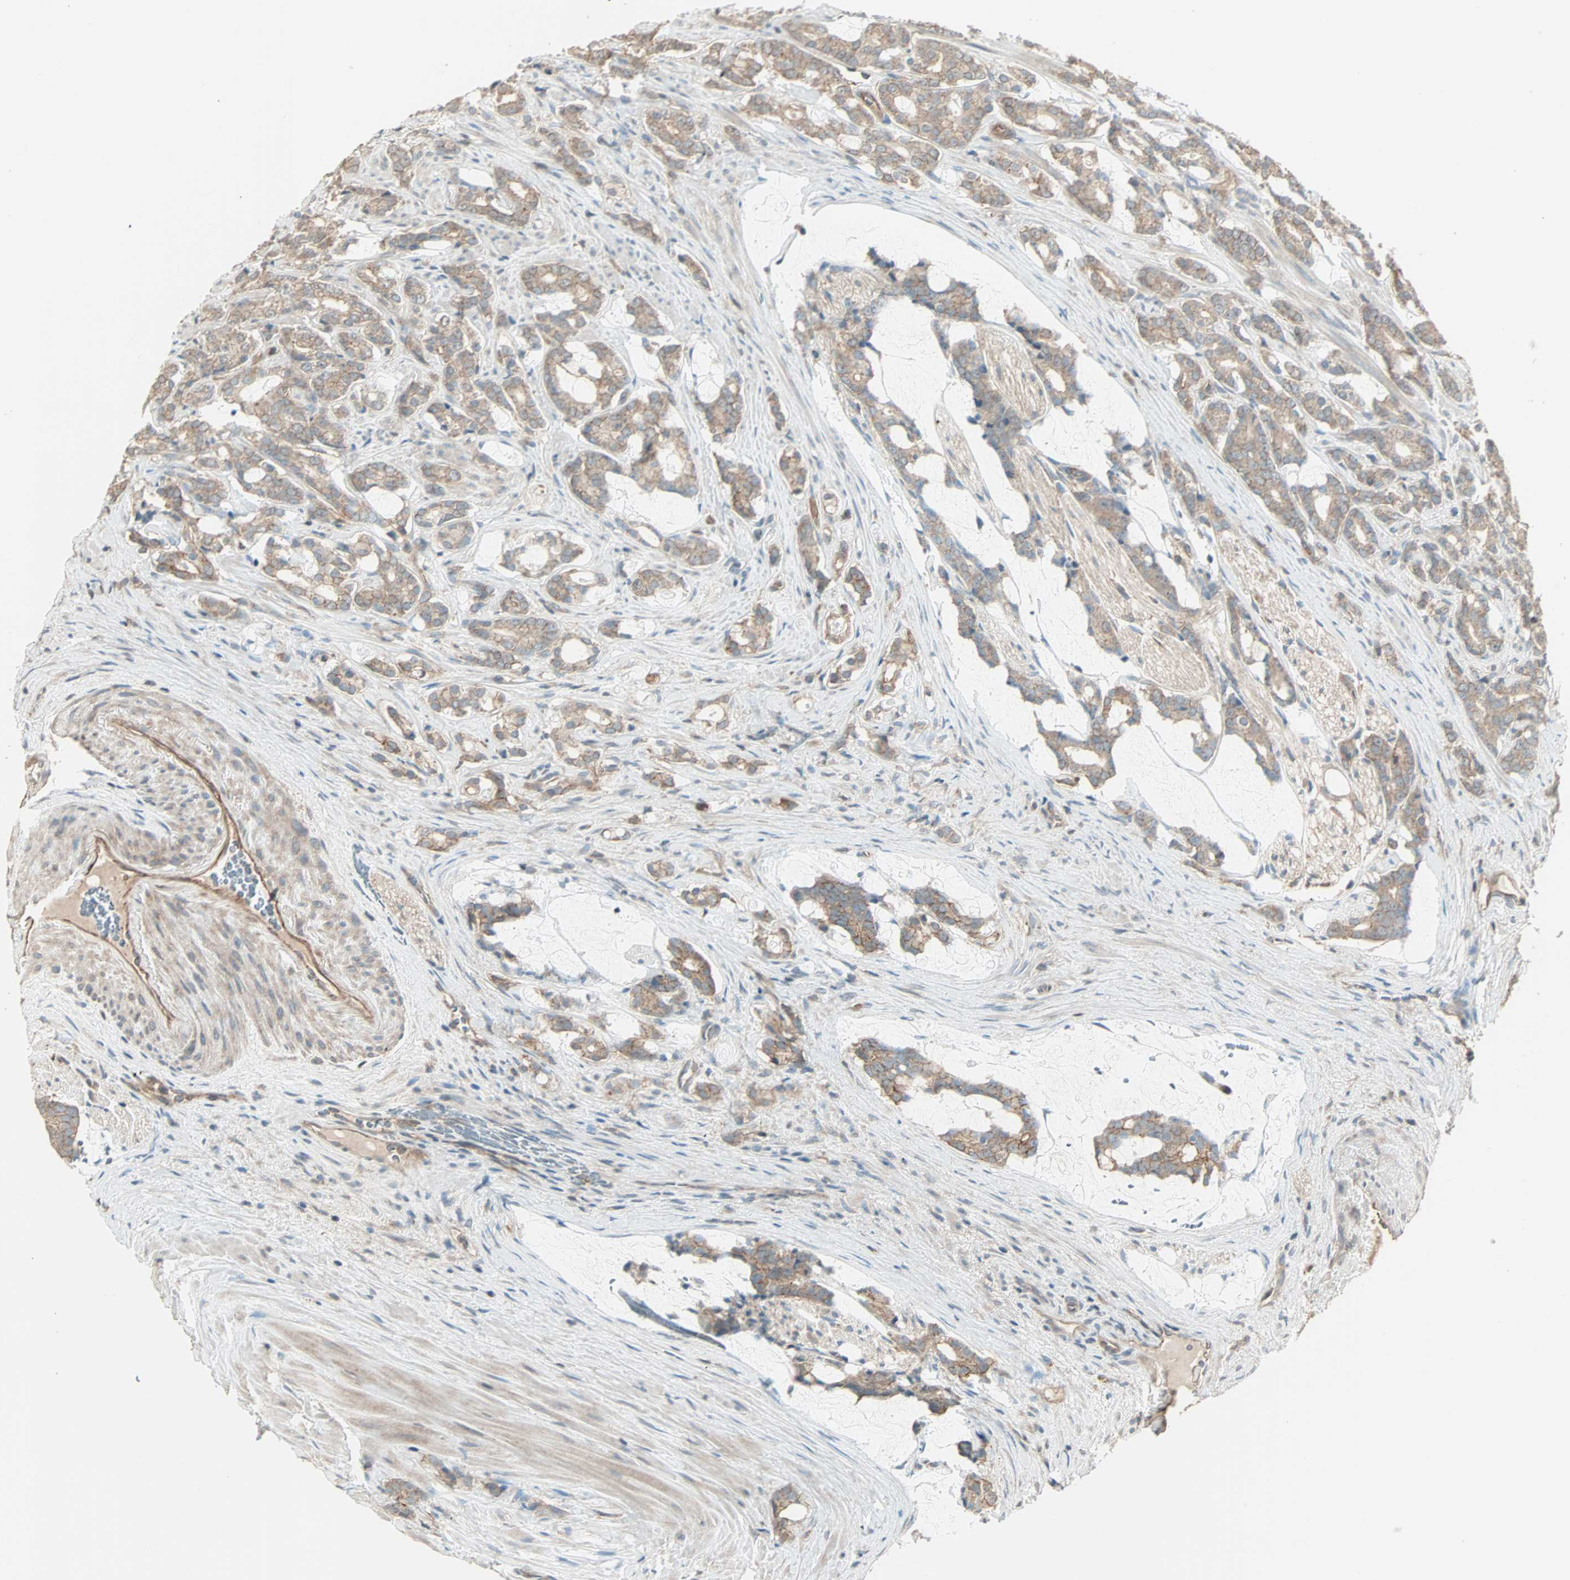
{"staining": {"intensity": "moderate", "quantity": ">75%", "location": "cytoplasmic/membranous"}, "tissue": "prostate cancer", "cell_type": "Tumor cells", "image_type": "cancer", "snomed": [{"axis": "morphology", "description": "Adenocarcinoma, Low grade"}, {"axis": "topography", "description": "Prostate"}], "caption": "The photomicrograph exhibits a brown stain indicating the presence of a protein in the cytoplasmic/membranous of tumor cells in prostate low-grade adenocarcinoma. Using DAB (brown) and hematoxylin (blue) stains, captured at high magnification using brightfield microscopy.", "gene": "MAP3K21", "patient": {"sex": "male", "age": 58}}